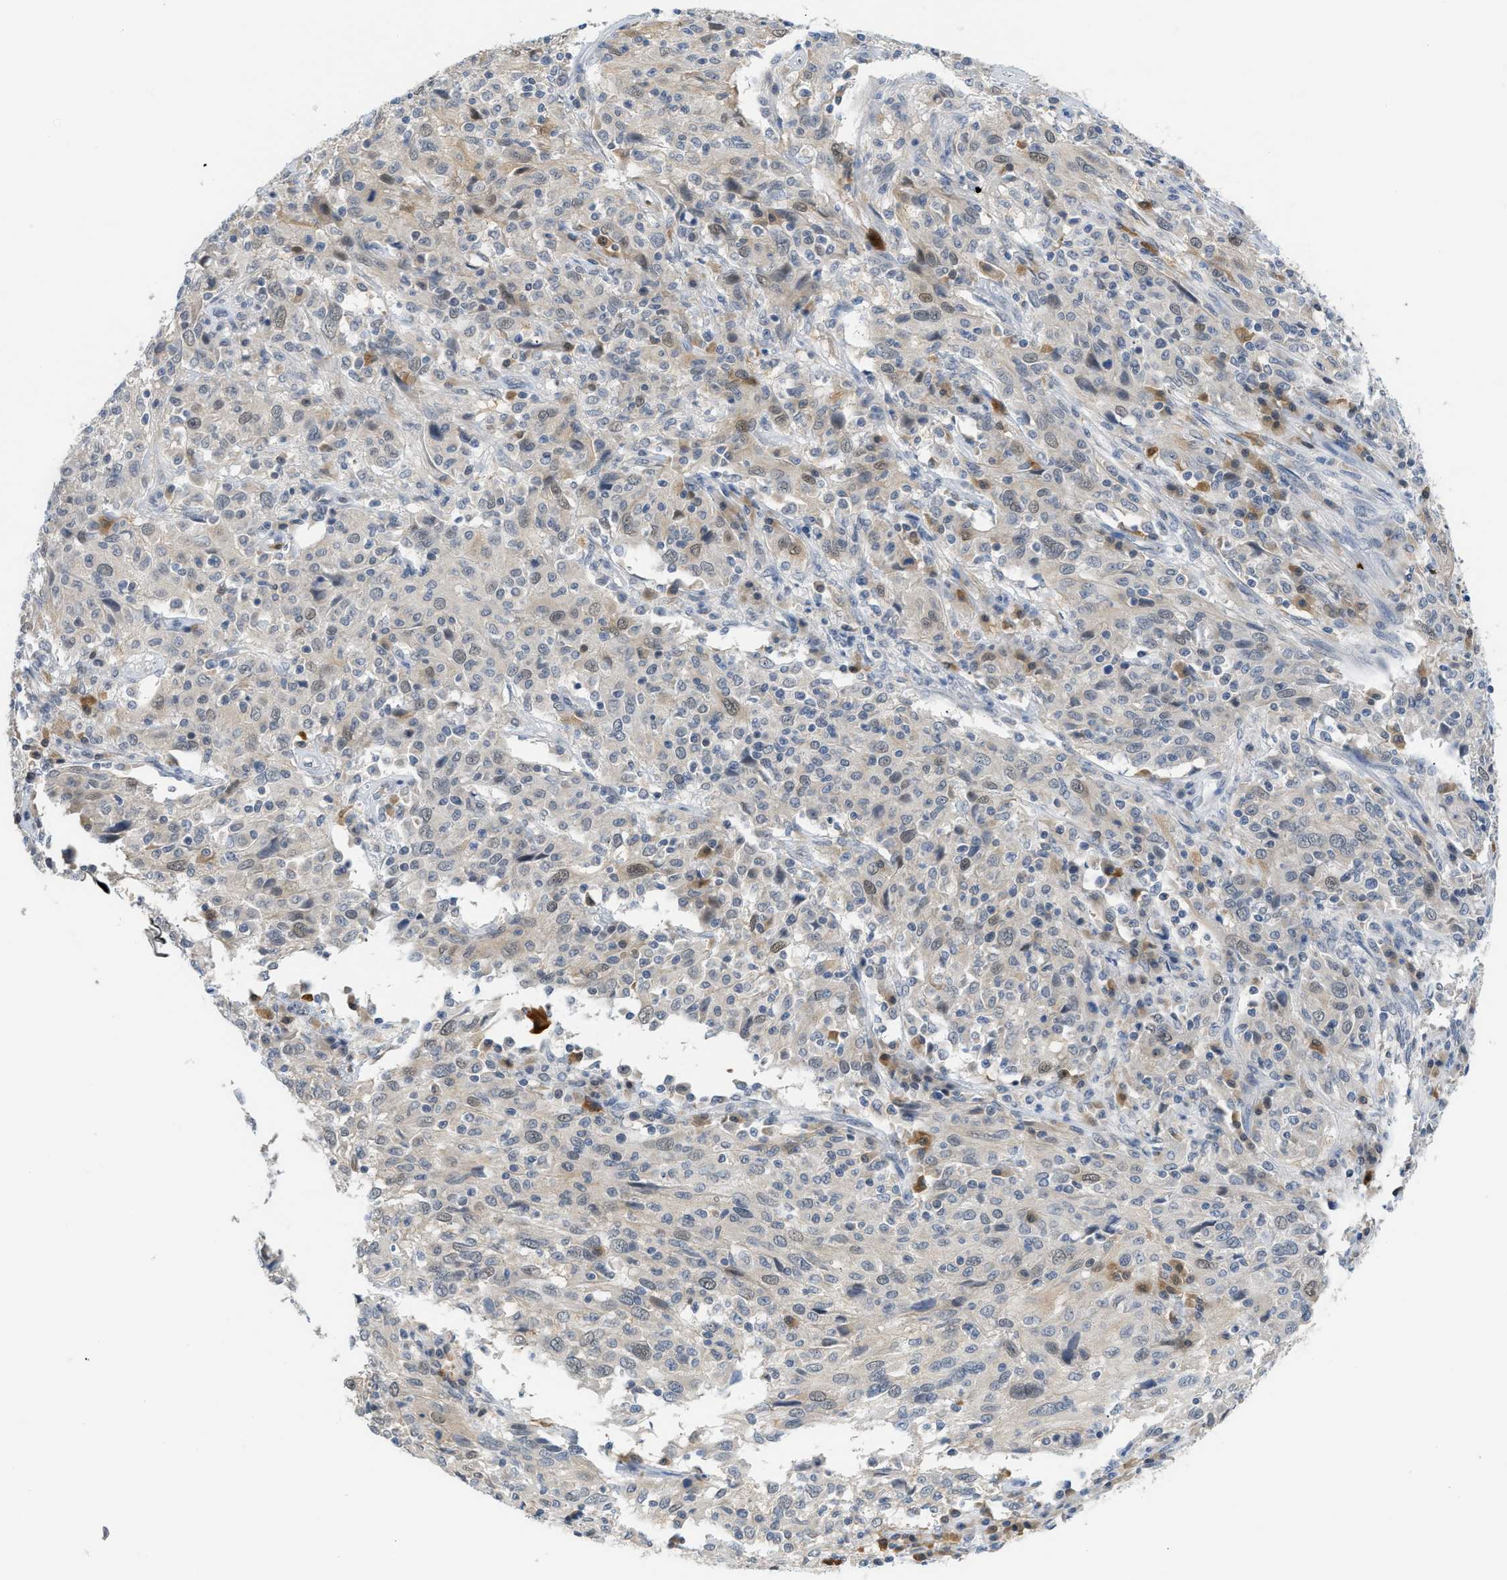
{"staining": {"intensity": "weak", "quantity": "25%-75%", "location": "cytoplasmic/membranous,nuclear"}, "tissue": "cervical cancer", "cell_type": "Tumor cells", "image_type": "cancer", "snomed": [{"axis": "morphology", "description": "Squamous cell carcinoma, NOS"}, {"axis": "topography", "description": "Cervix"}], "caption": "Immunohistochemistry (IHC) (DAB (3,3'-diaminobenzidine)) staining of human cervical cancer reveals weak cytoplasmic/membranous and nuclear protein positivity in approximately 25%-75% of tumor cells. (IHC, brightfield microscopy, high magnification).", "gene": "PSAT1", "patient": {"sex": "female", "age": 46}}